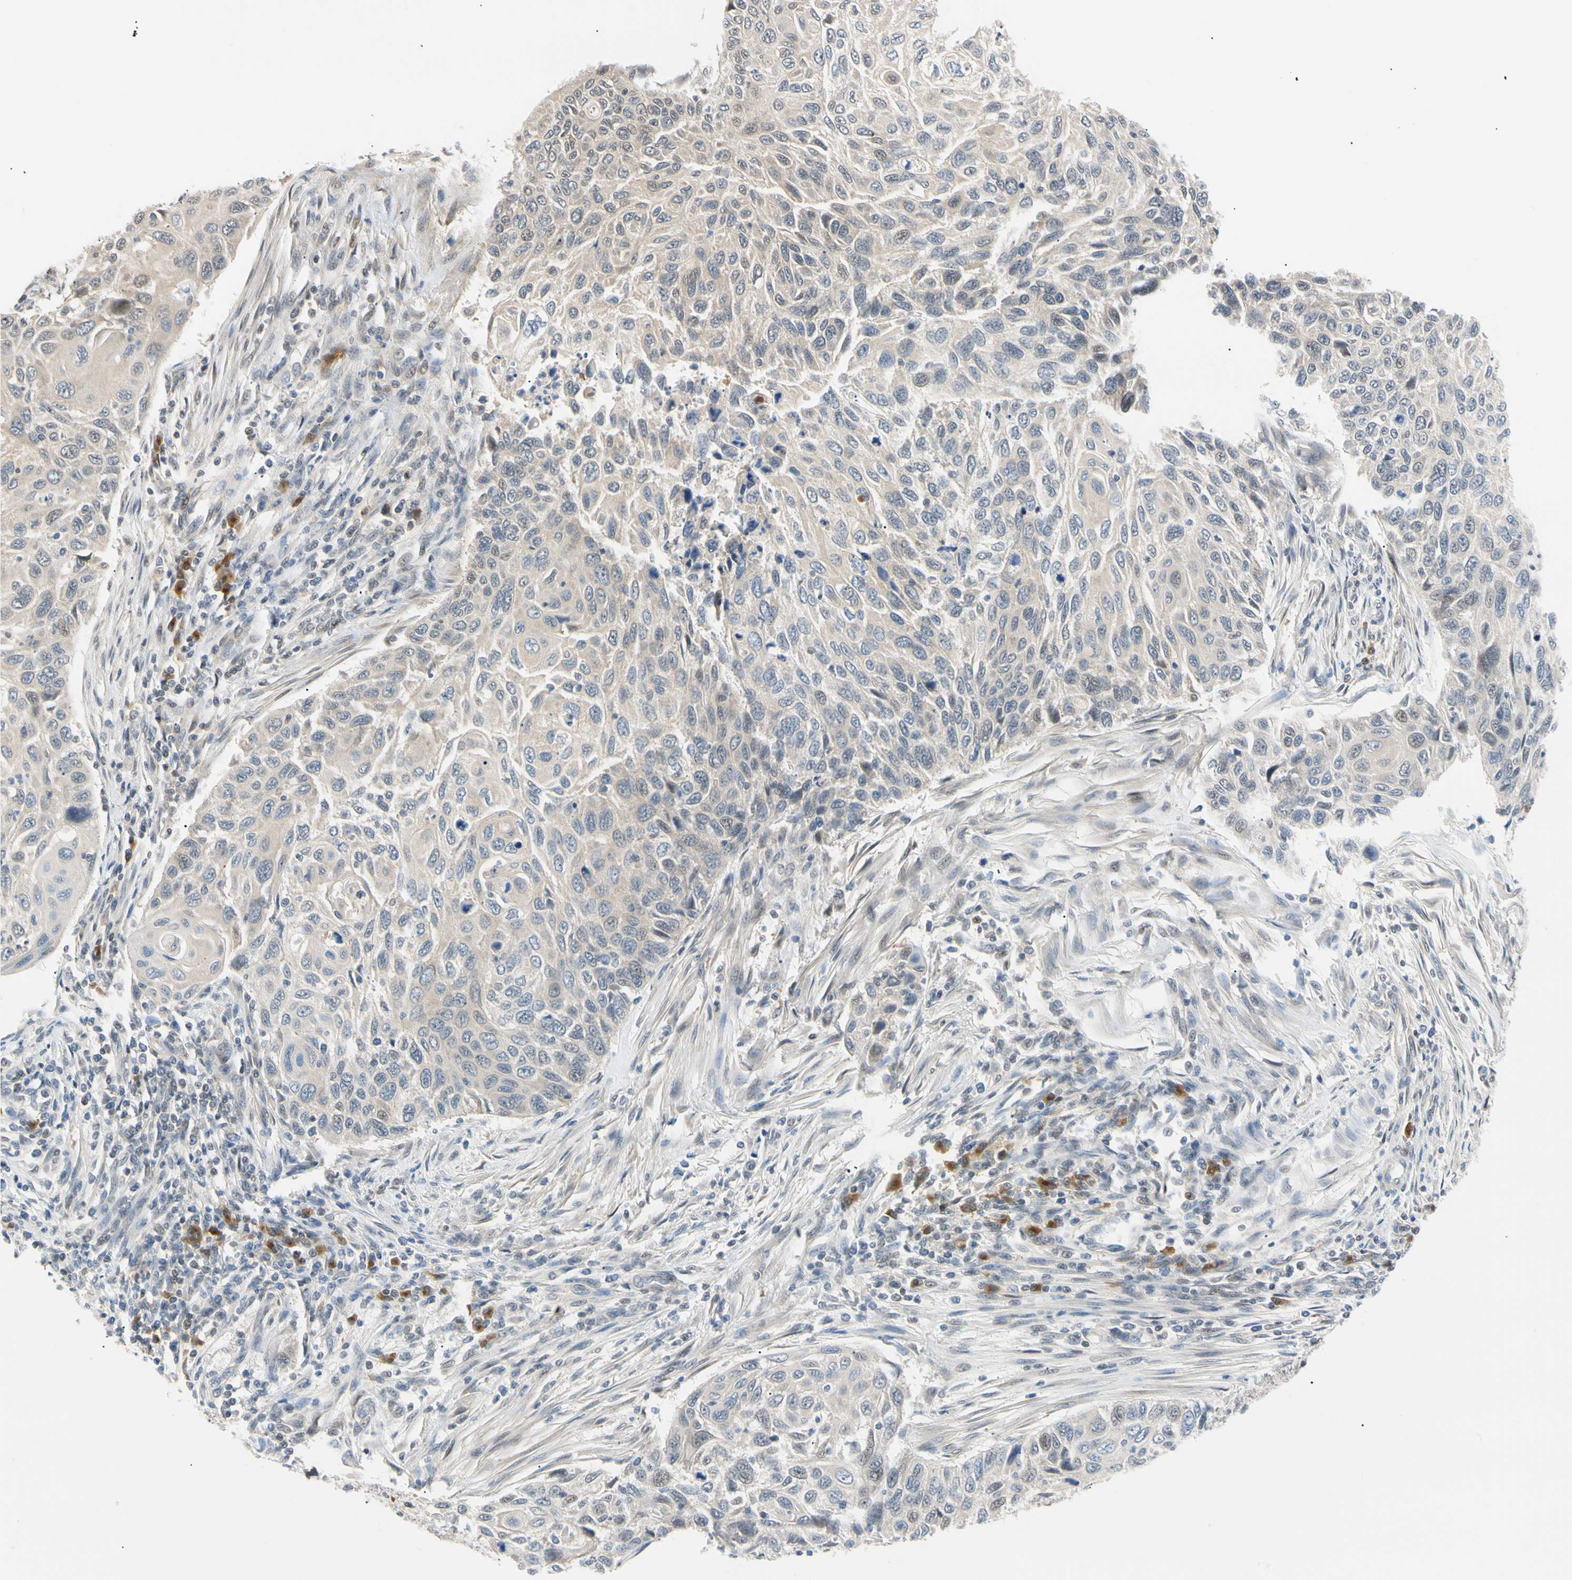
{"staining": {"intensity": "weak", "quantity": "<25%", "location": "cytoplasmic/membranous"}, "tissue": "cervical cancer", "cell_type": "Tumor cells", "image_type": "cancer", "snomed": [{"axis": "morphology", "description": "Squamous cell carcinoma, NOS"}, {"axis": "topography", "description": "Cervix"}], "caption": "A micrograph of human cervical cancer is negative for staining in tumor cells.", "gene": "SEC23B", "patient": {"sex": "female", "age": 70}}